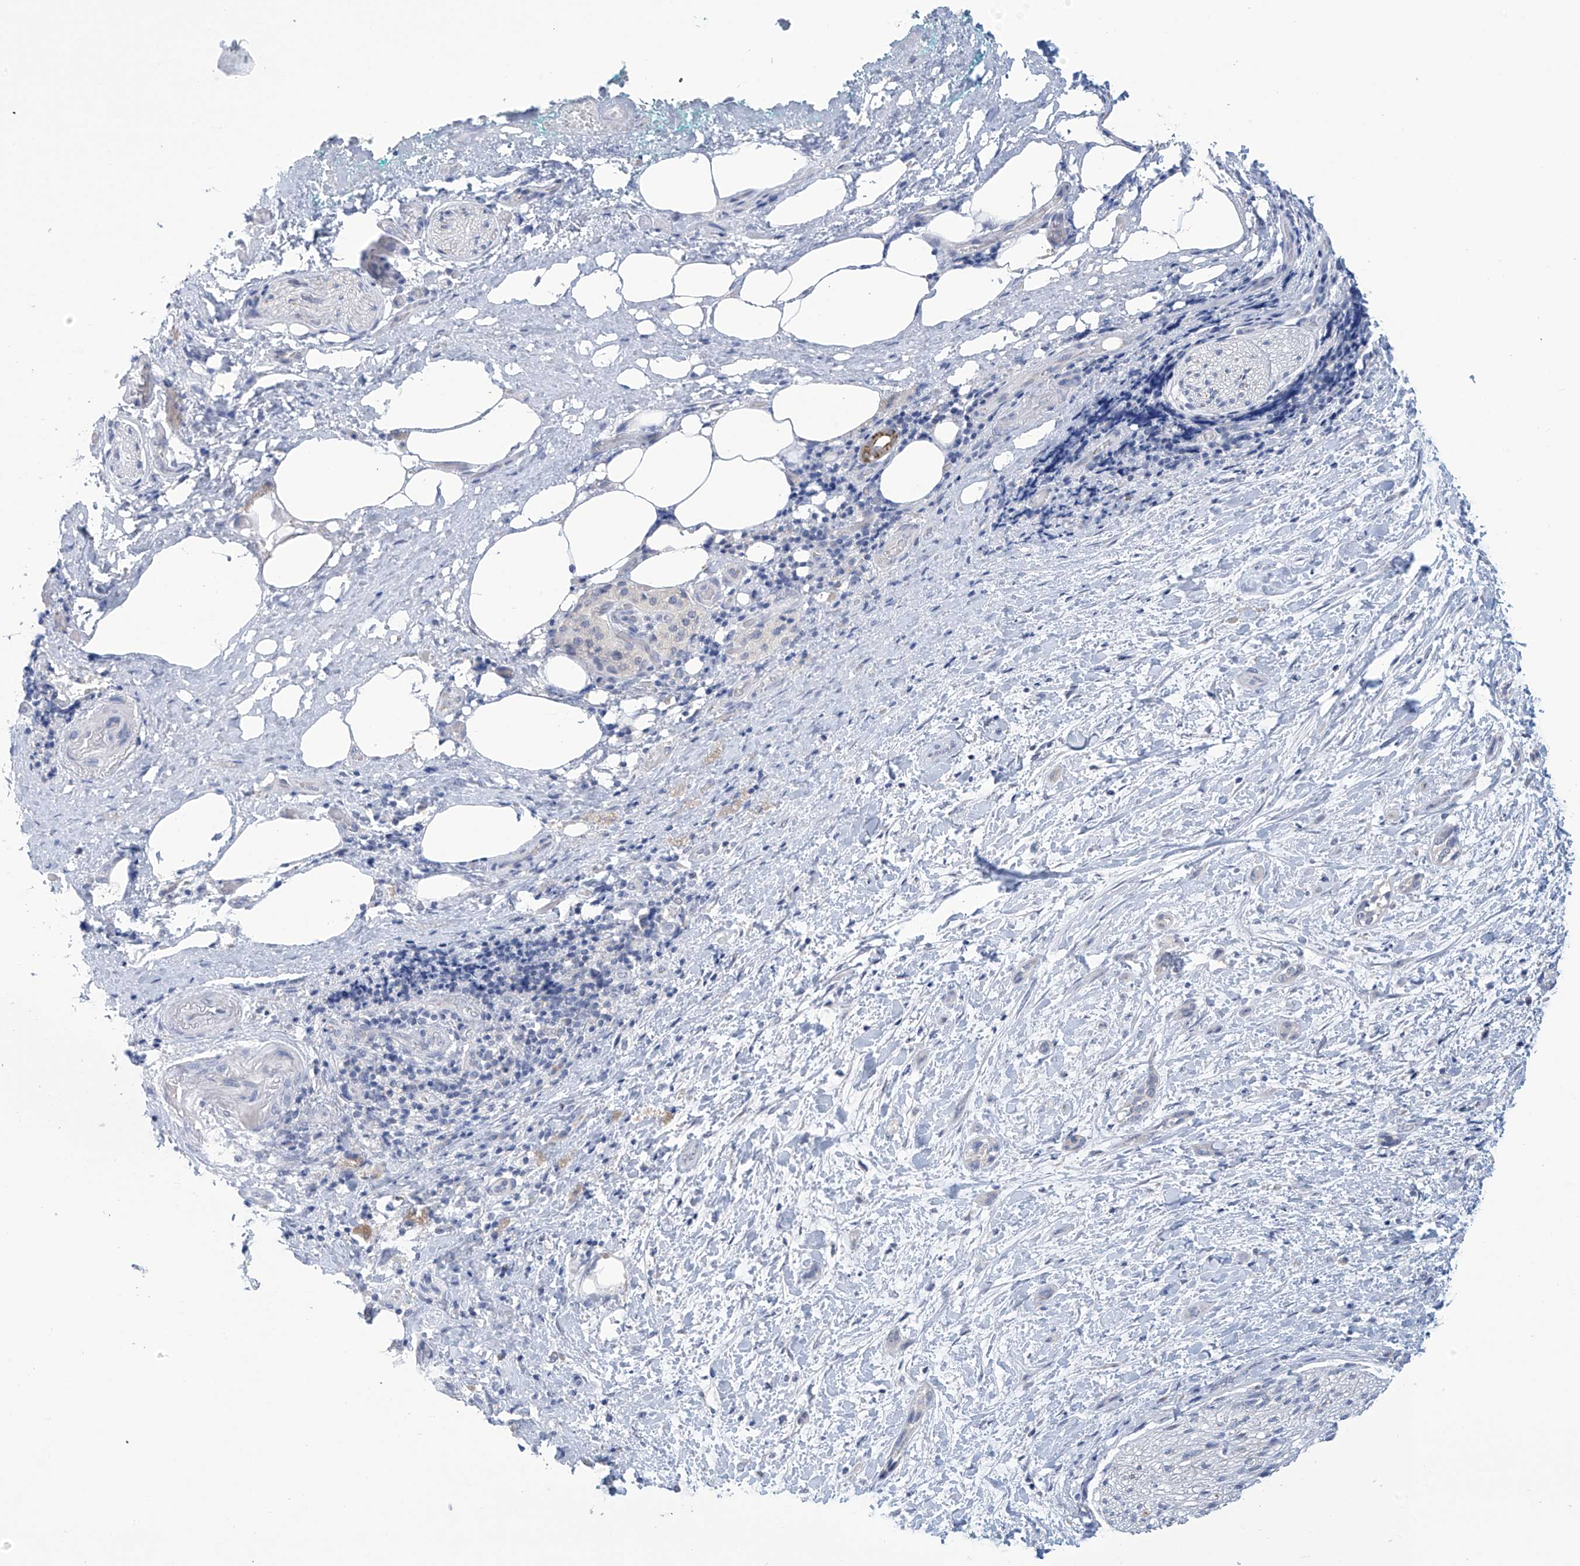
{"staining": {"intensity": "negative", "quantity": "none", "location": "none"}, "tissue": "pancreatic cancer", "cell_type": "Tumor cells", "image_type": "cancer", "snomed": [{"axis": "morphology", "description": "Normal tissue, NOS"}, {"axis": "morphology", "description": "Adenocarcinoma, NOS"}, {"axis": "topography", "description": "Pancreas"}, {"axis": "topography", "description": "Peripheral nerve tissue"}], "caption": "A photomicrograph of human pancreatic cancer is negative for staining in tumor cells.", "gene": "IBA57", "patient": {"sex": "female", "age": 63}}